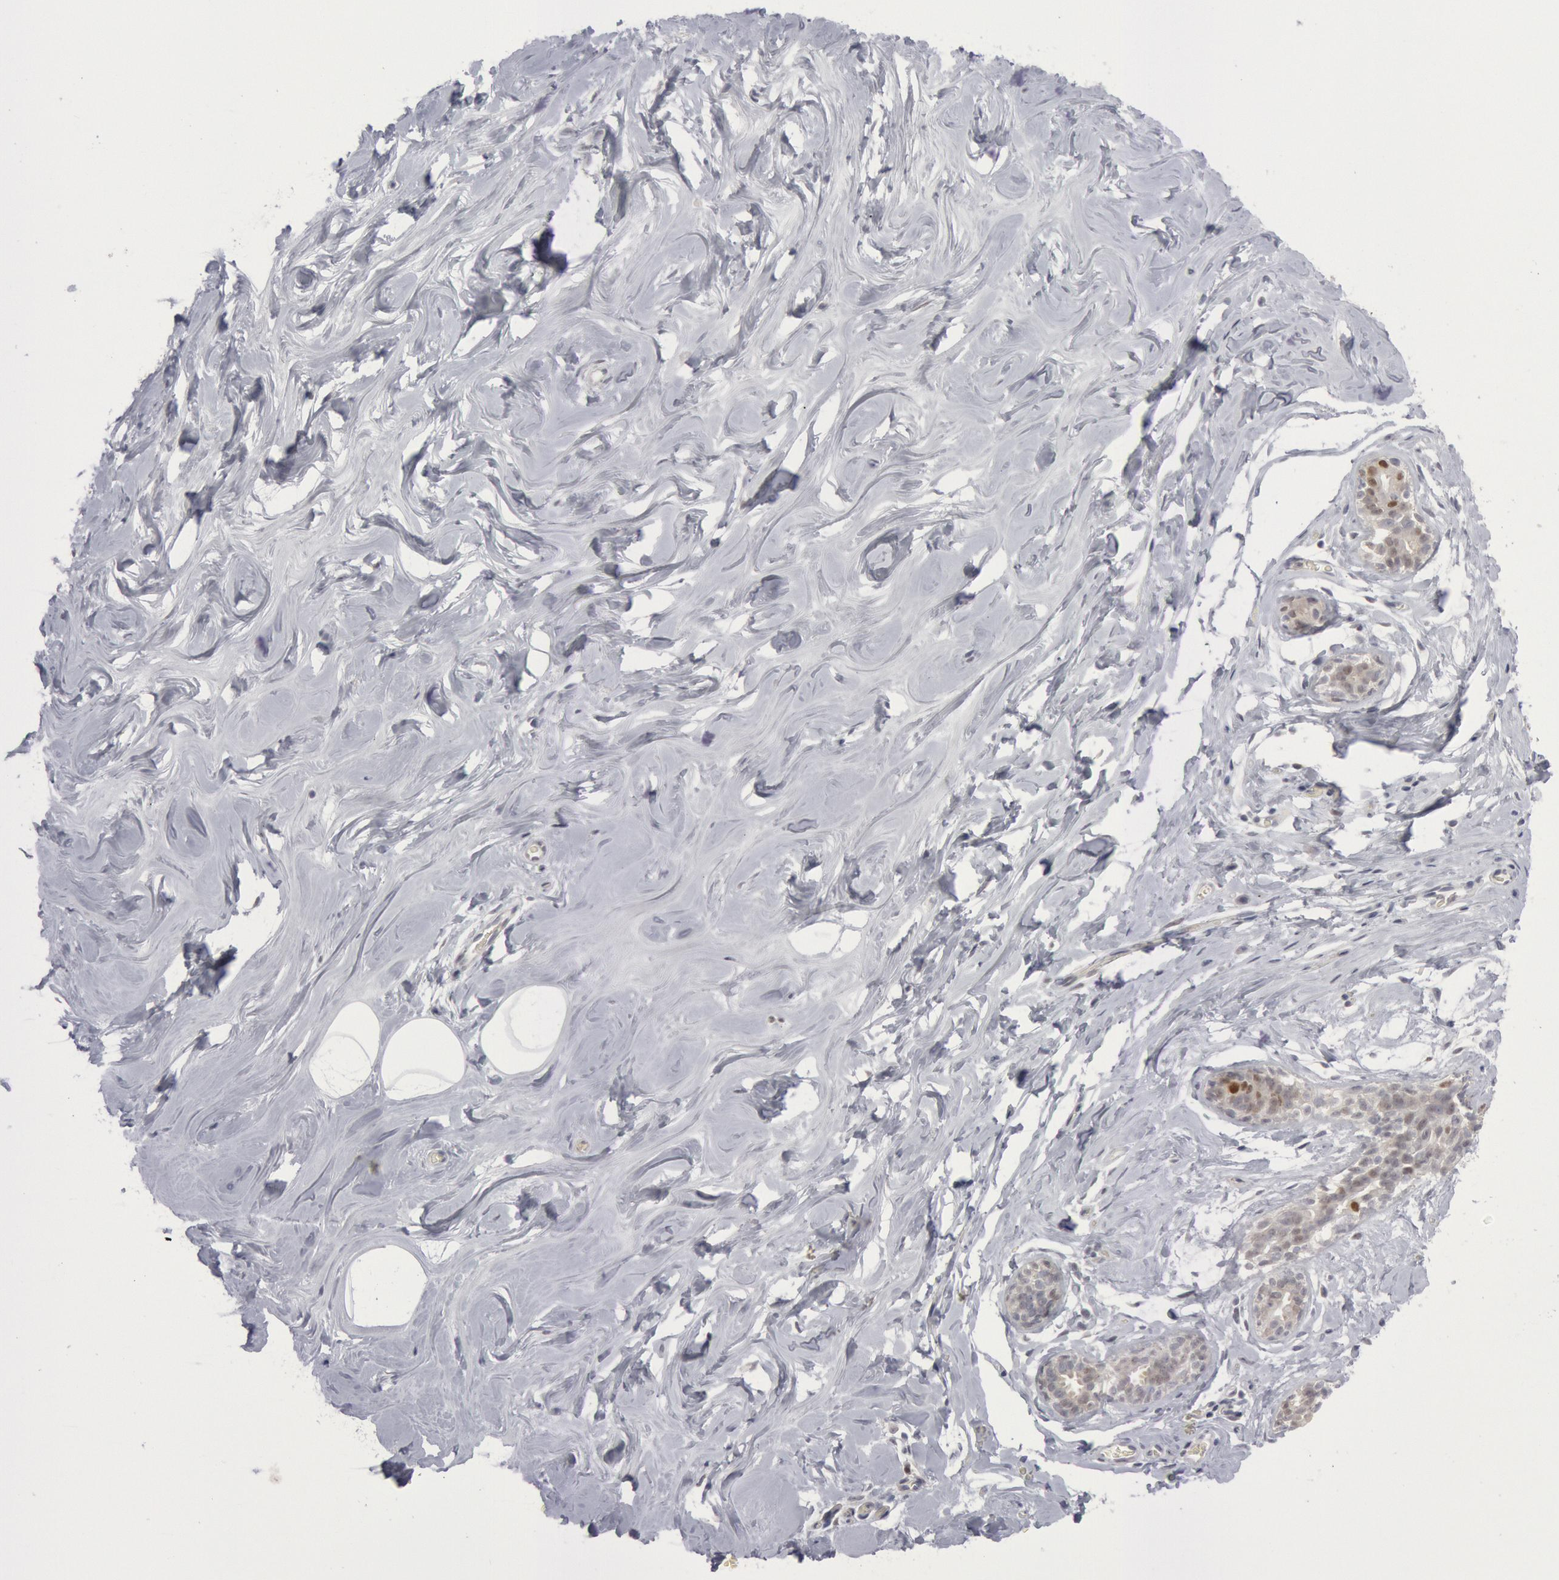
{"staining": {"intensity": "negative", "quantity": "none", "location": "none"}, "tissue": "breast", "cell_type": "Adipocytes", "image_type": "normal", "snomed": [{"axis": "morphology", "description": "Normal tissue, NOS"}, {"axis": "morphology", "description": "Fibrosis, NOS"}, {"axis": "topography", "description": "Breast"}], "caption": "The IHC photomicrograph has no significant staining in adipocytes of breast. (DAB (3,3'-diaminobenzidine) IHC, high magnification).", "gene": "WDHD1", "patient": {"sex": "female", "age": 39}}